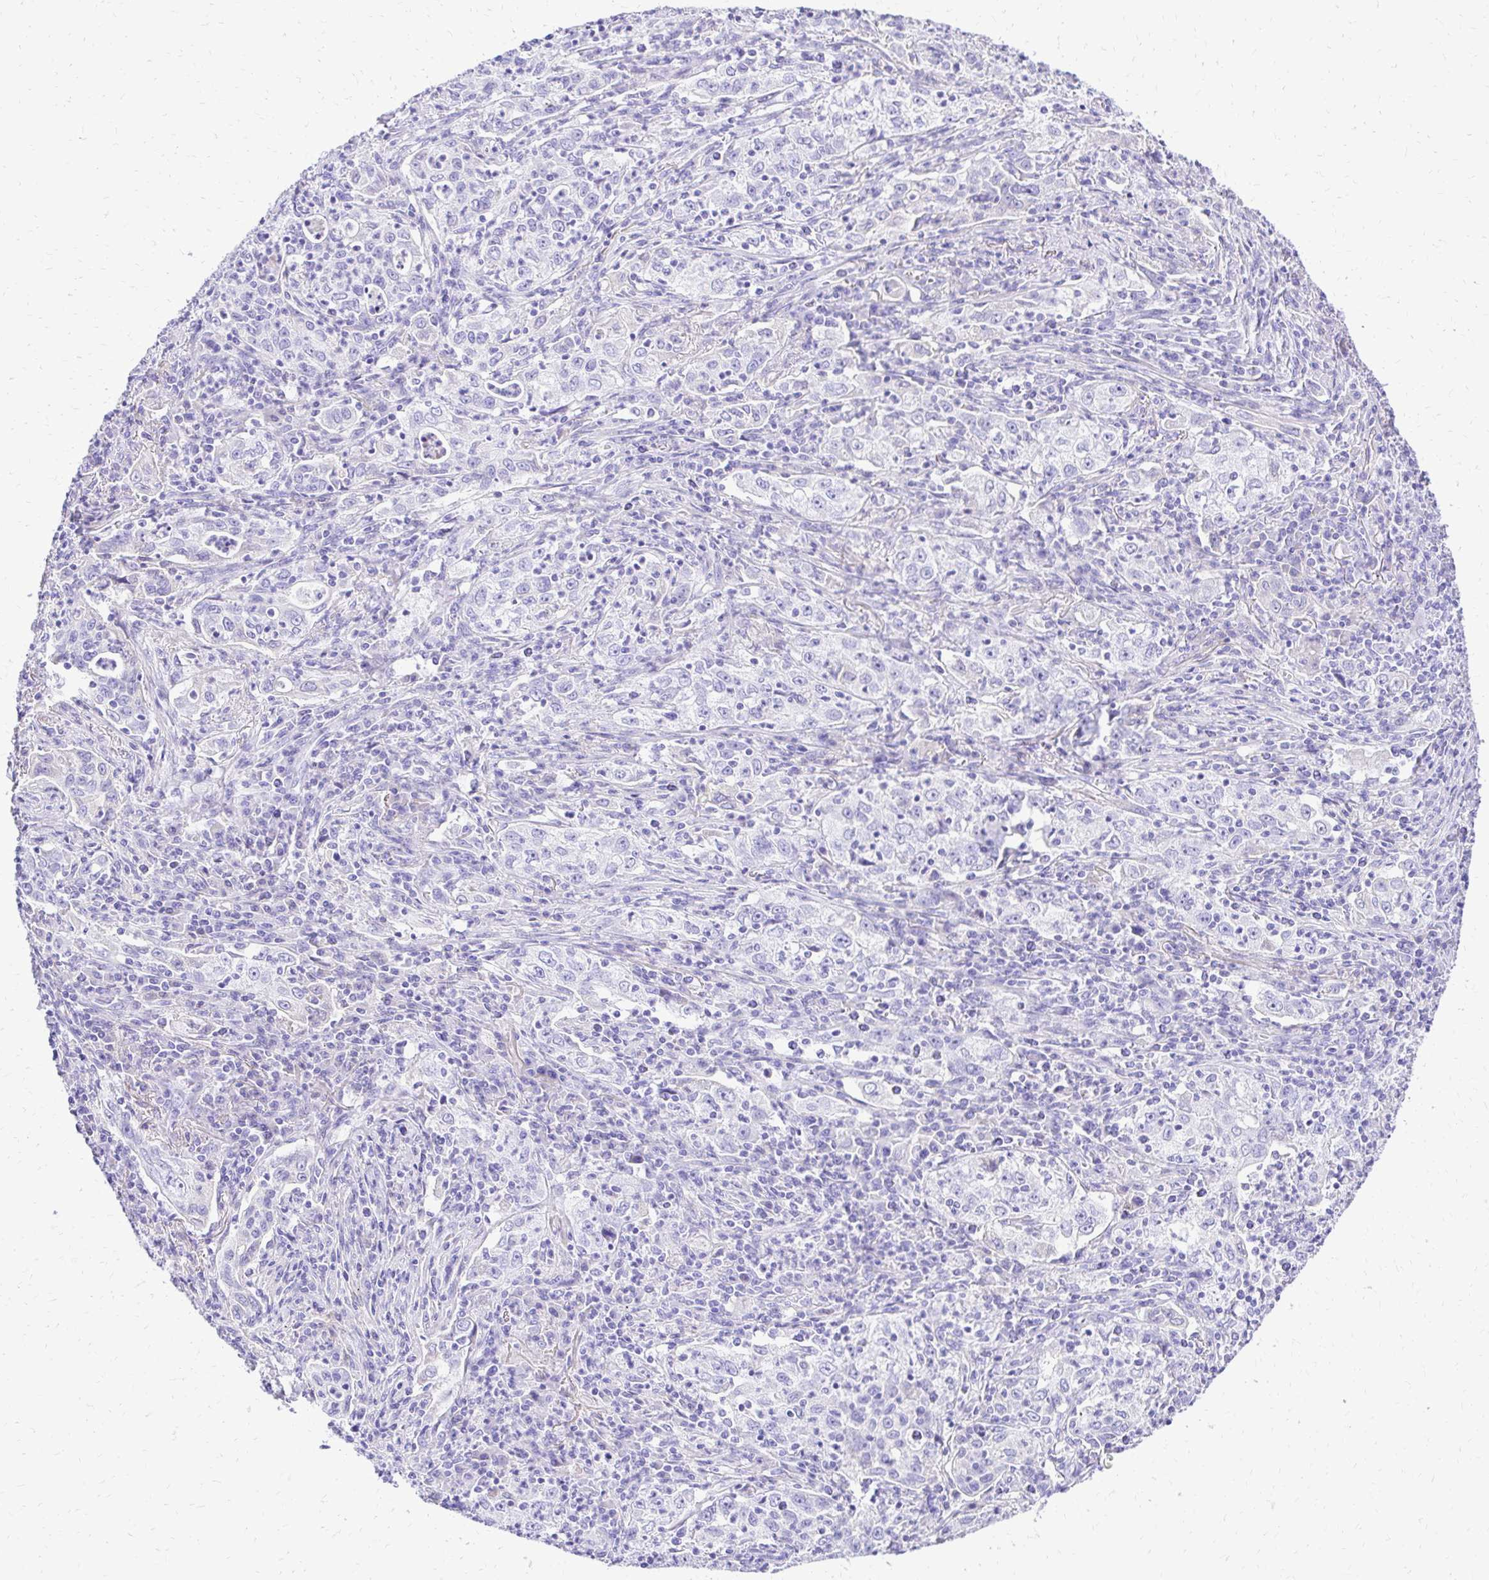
{"staining": {"intensity": "negative", "quantity": "none", "location": "none"}, "tissue": "lung cancer", "cell_type": "Tumor cells", "image_type": "cancer", "snomed": [{"axis": "morphology", "description": "Squamous cell carcinoma, NOS"}, {"axis": "topography", "description": "Lung"}], "caption": "DAB immunohistochemical staining of lung cancer displays no significant positivity in tumor cells.", "gene": "S100G", "patient": {"sex": "male", "age": 71}}